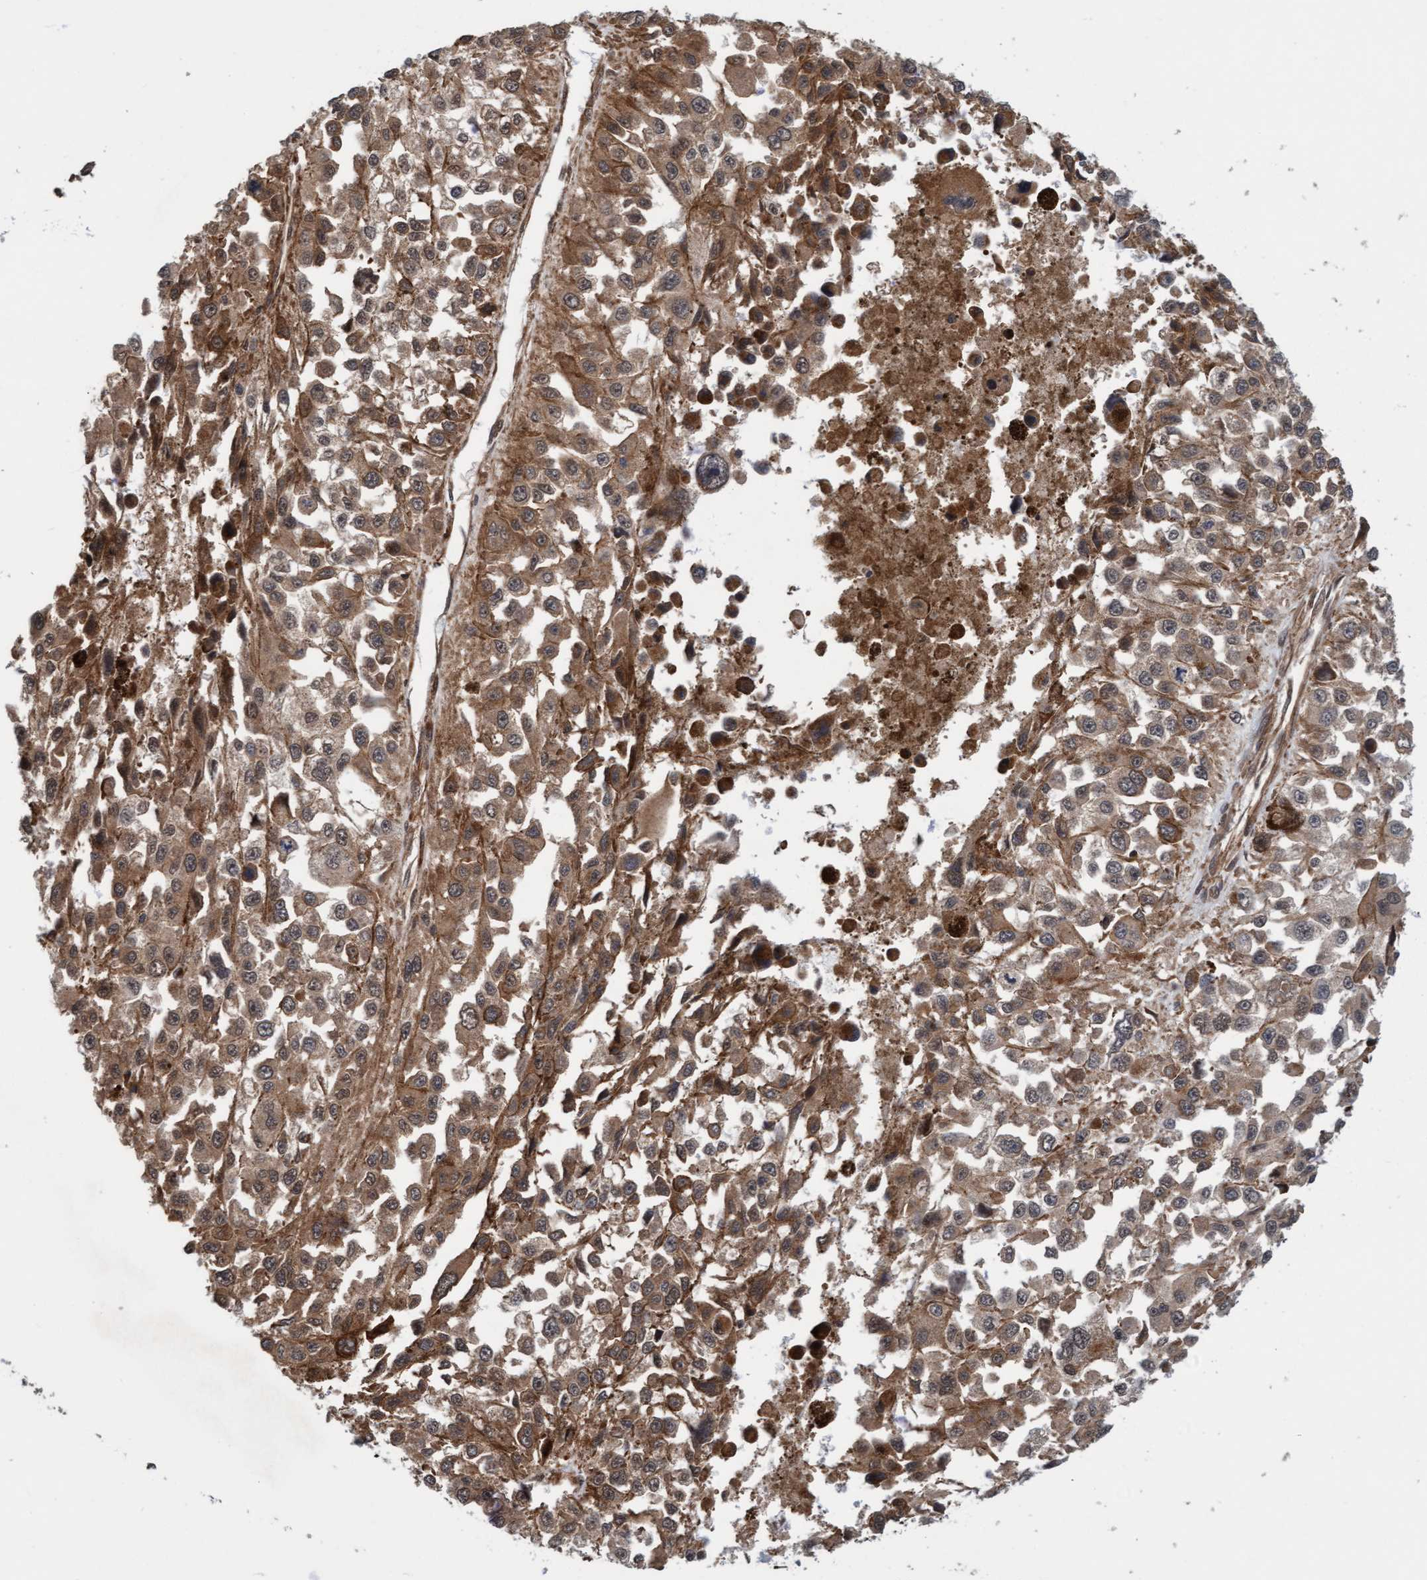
{"staining": {"intensity": "moderate", "quantity": ">75%", "location": "cytoplasmic/membranous"}, "tissue": "melanoma", "cell_type": "Tumor cells", "image_type": "cancer", "snomed": [{"axis": "morphology", "description": "Malignant melanoma, Metastatic site"}, {"axis": "topography", "description": "Lymph node"}], "caption": "Malignant melanoma (metastatic site) stained with a protein marker reveals moderate staining in tumor cells.", "gene": "STXBP4", "patient": {"sex": "male", "age": 59}}